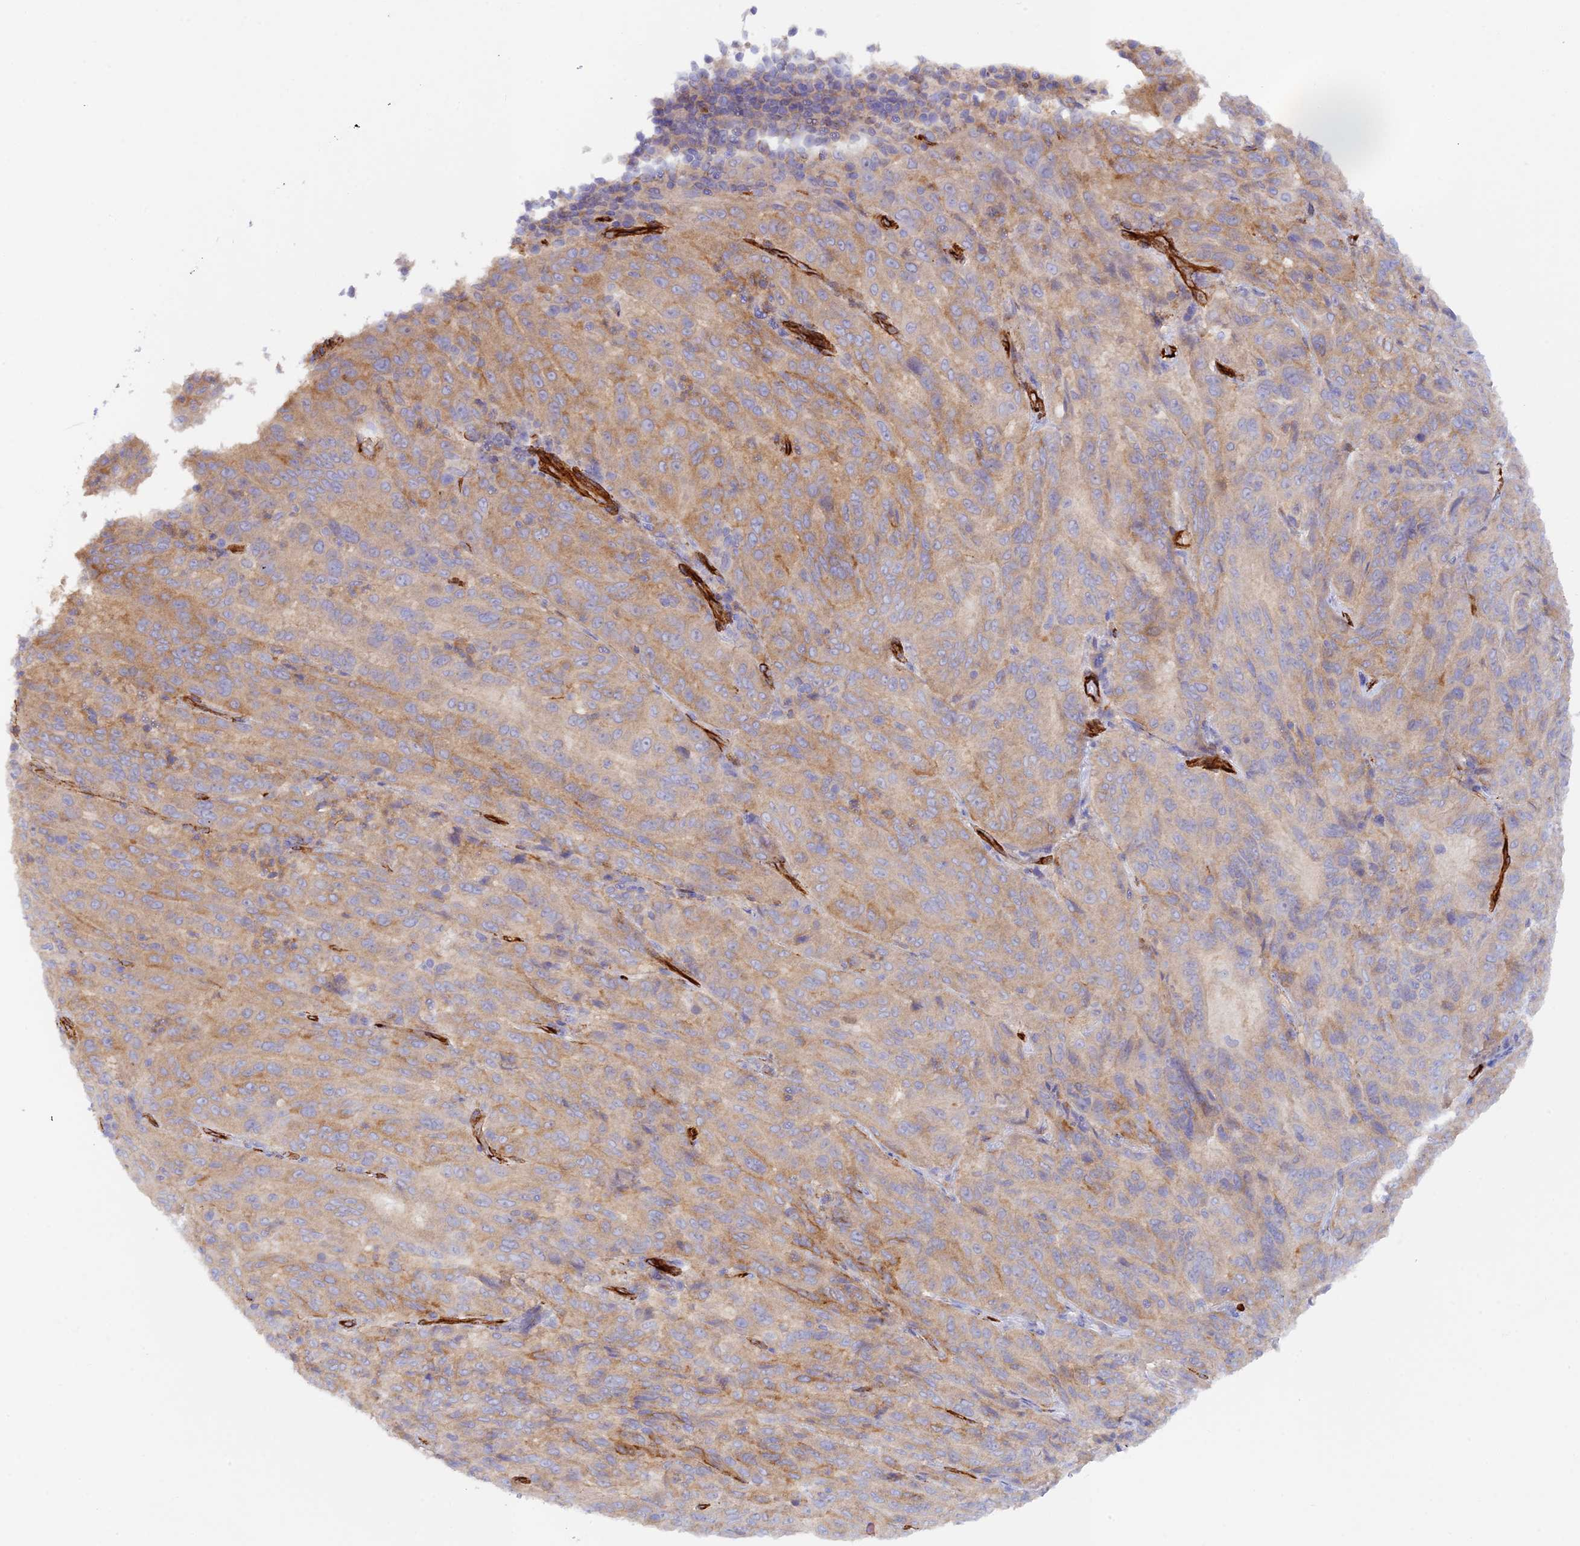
{"staining": {"intensity": "moderate", "quantity": "25%-75%", "location": "cytoplasmic/membranous"}, "tissue": "pancreatic cancer", "cell_type": "Tumor cells", "image_type": "cancer", "snomed": [{"axis": "morphology", "description": "Adenocarcinoma, NOS"}, {"axis": "topography", "description": "Pancreas"}], "caption": "IHC histopathology image of pancreatic cancer (adenocarcinoma) stained for a protein (brown), which exhibits medium levels of moderate cytoplasmic/membranous staining in approximately 25%-75% of tumor cells.", "gene": "MYO9A", "patient": {"sex": "male", "age": 63}}